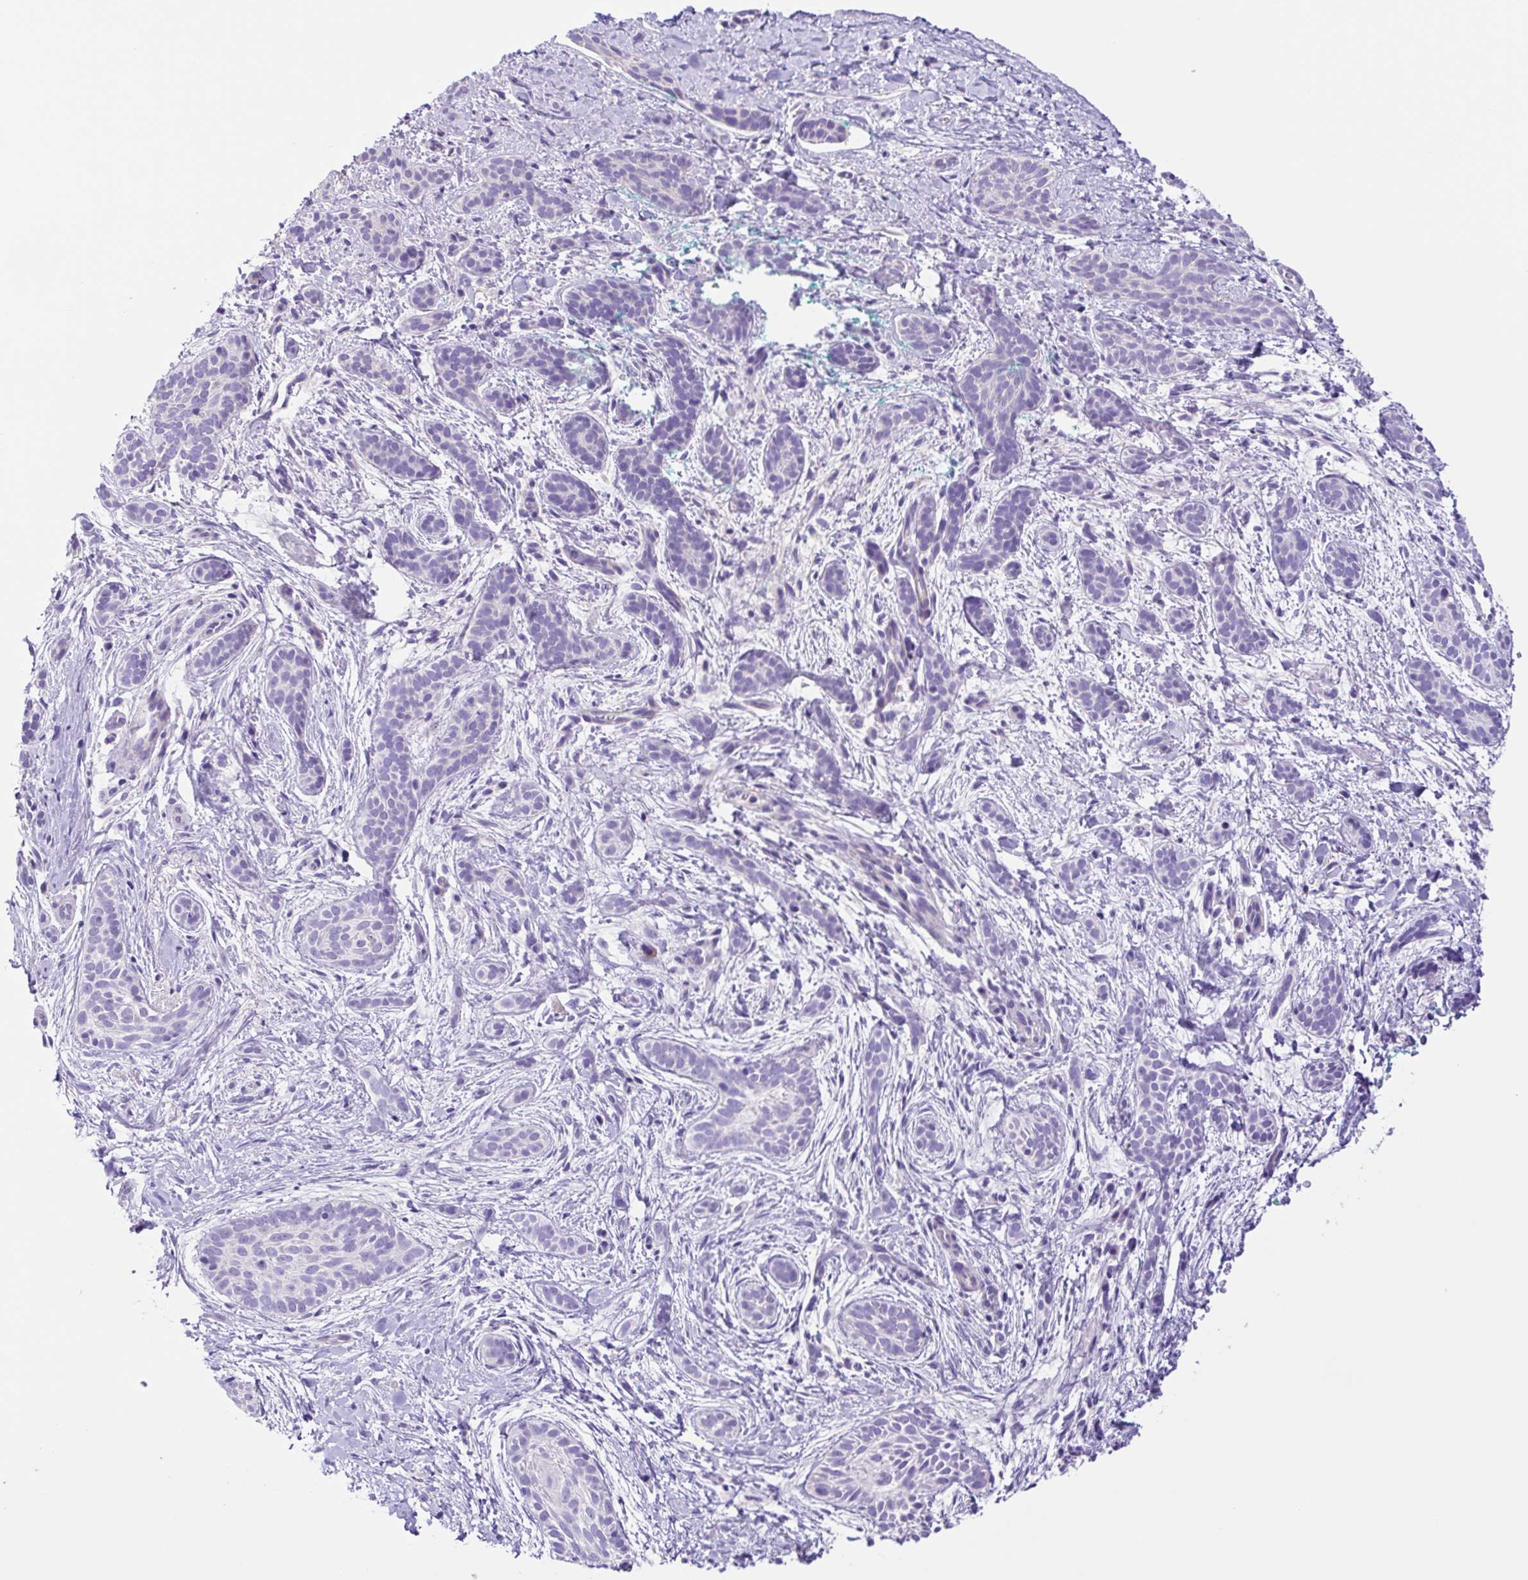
{"staining": {"intensity": "negative", "quantity": "none", "location": "none"}, "tissue": "skin cancer", "cell_type": "Tumor cells", "image_type": "cancer", "snomed": [{"axis": "morphology", "description": "Basal cell carcinoma"}, {"axis": "topography", "description": "Skin"}], "caption": "This is an immunohistochemistry histopathology image of skin cancer (basal cell carcinoma). There is no positivity in tumor cells.", "gene": "ISM2", "patient": {"sex": "male", "age": 63}}